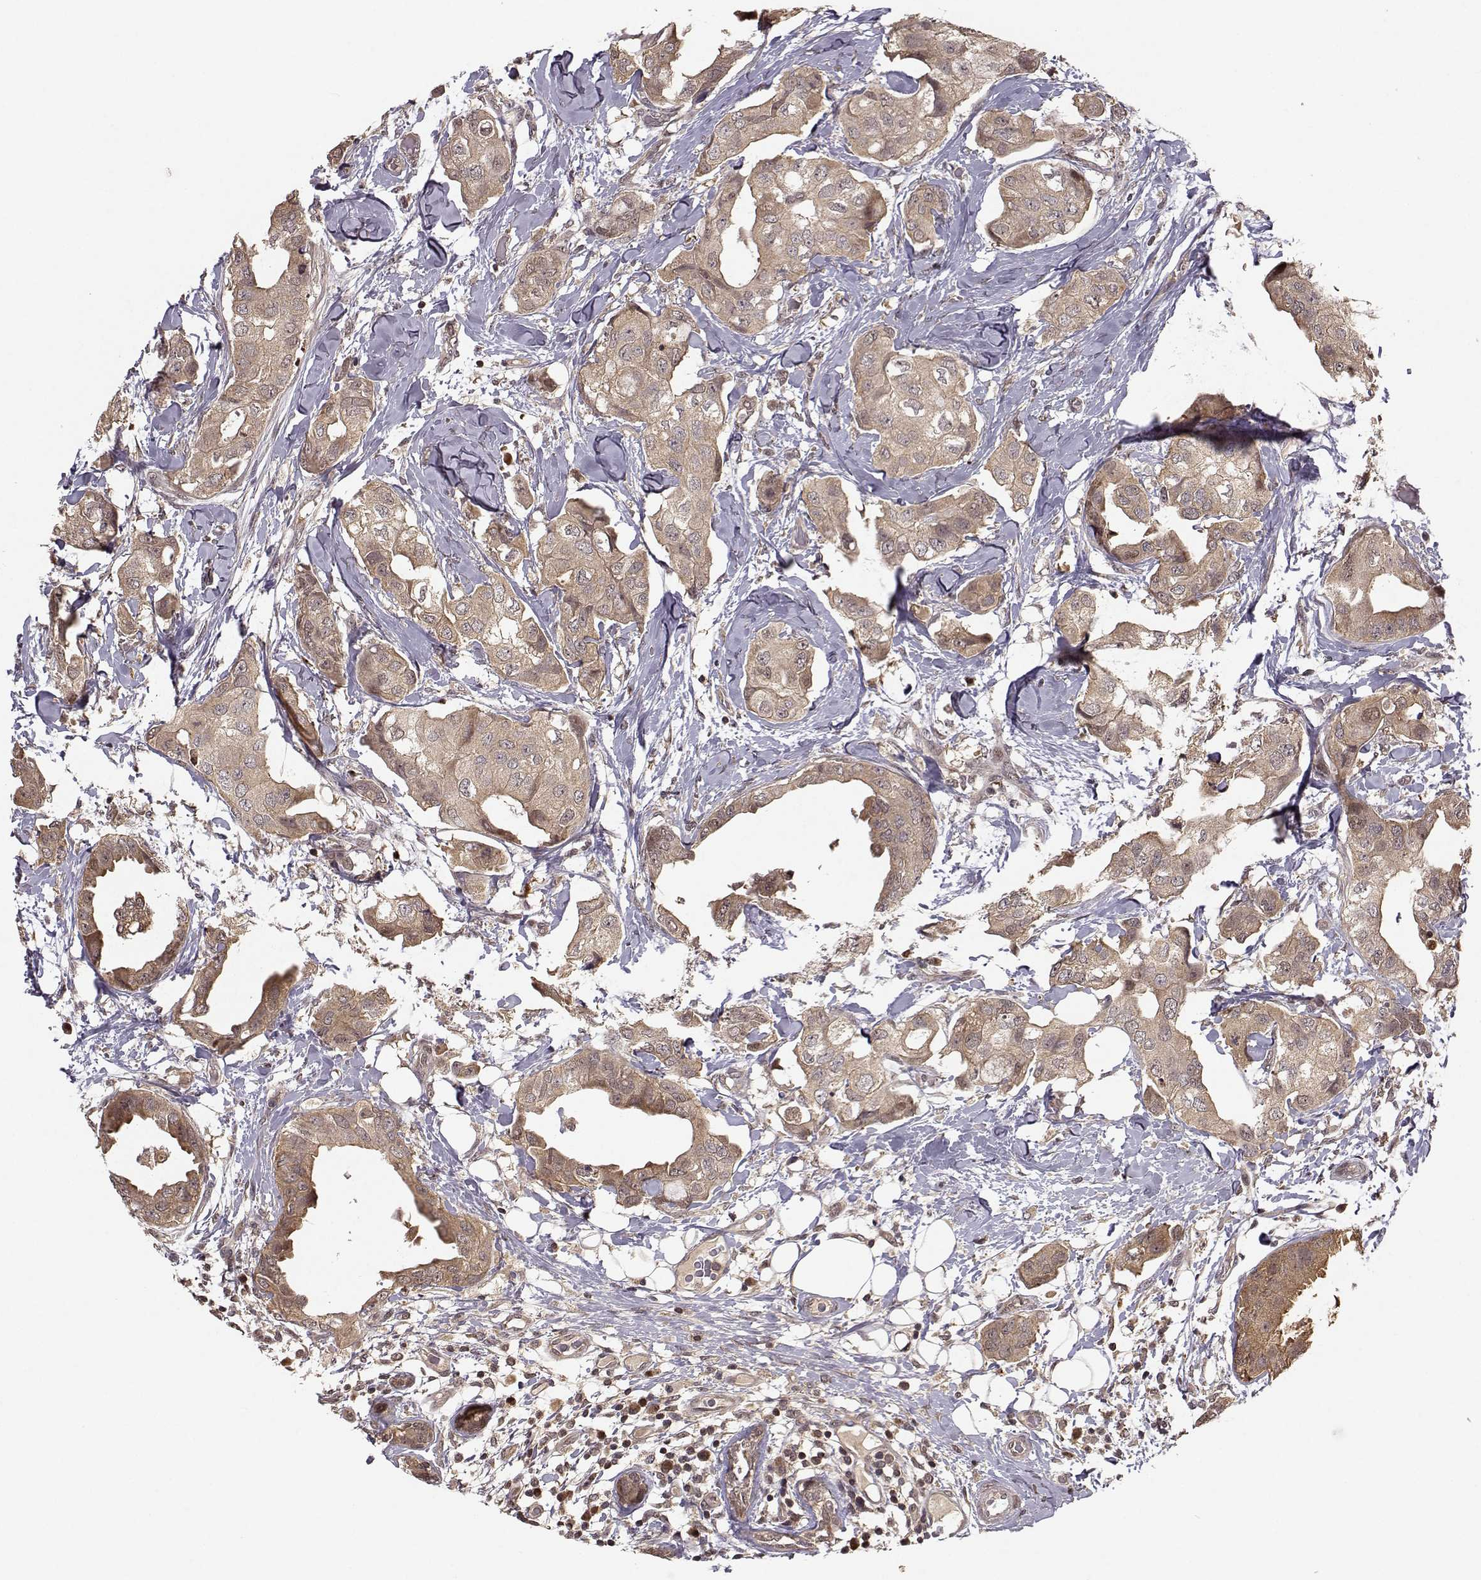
{"staining": {"intensity": "moderate", "quantity": ">75%", "location": "cytoplasmic/membranous"}, "tissue": "breast cancer", "cell_type": "Tumor cells", "image_type": "cancer", "snomed": [{"axis": "morphology", "description": "Normal tissue, NOS"}, {"axis": "morphology", "description": "Duct carcinoma"}, {"axis": "topography", "description": "Breast"}], "caption": "Immunohistochemistry of breast cancer shows medium levels of moderate cytoplasmic/membranous staining in approximately >75% of tumor cells.", "gene": "PLEKHG3", "patient": {"sex": "female", "age": 40}}